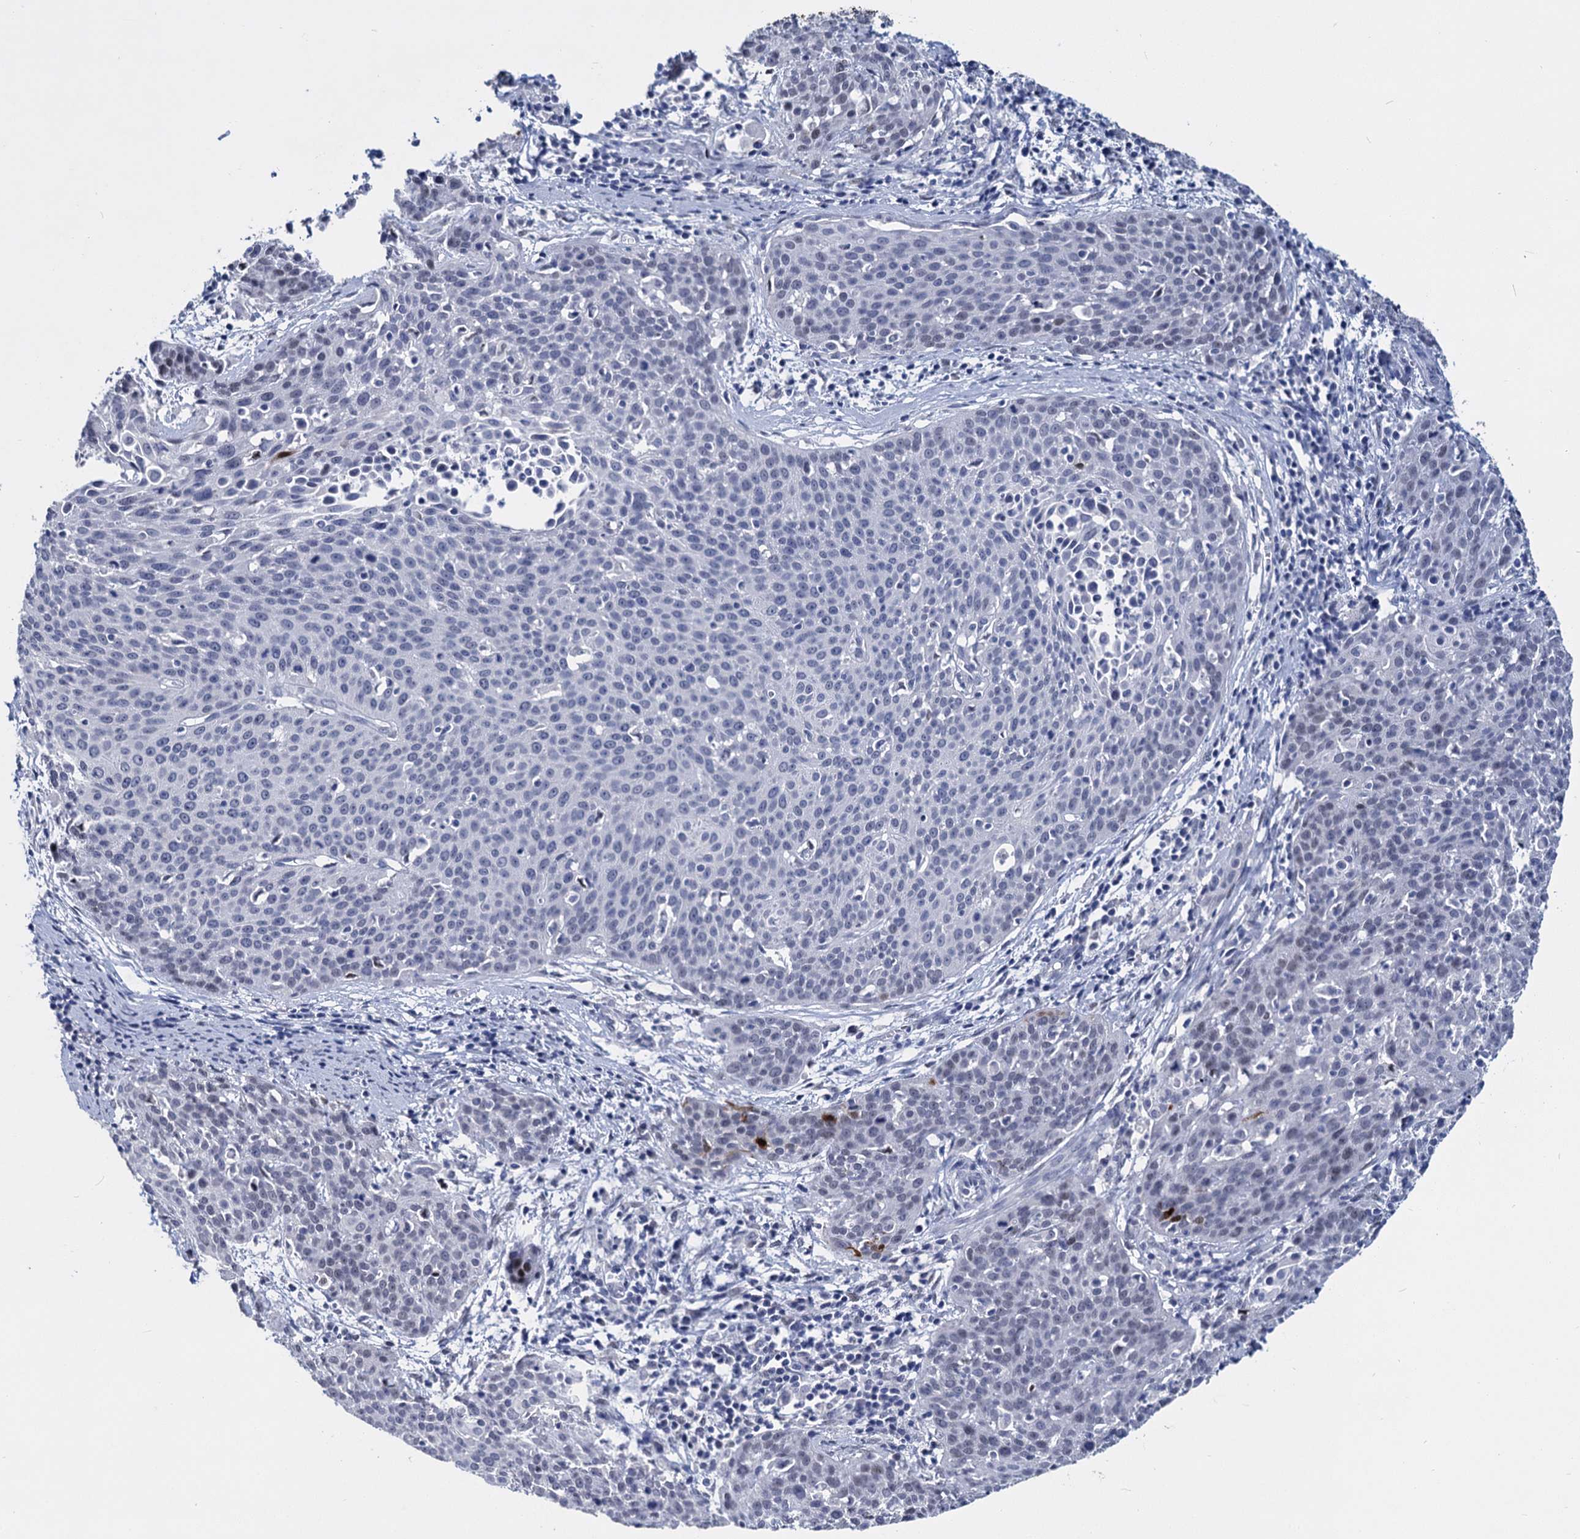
{"staining": {"intensity": "negative", "quantity": "none", "location": "none"}, "tissue": "cervical cancer", "cell_type": "Tumor cells", "image_type": "cancer", "snomed": [{"axis": "morphology", "description": "Squamous cell carcinoma, NOS"}, {"axis": "topography", "description": "Cervix"}], "caption": "Micrograph shows no significant protein expression in tumor cells of cervical squamous cell carcinoma.", "gene": "MAGEA4", "patient": {"sex": "female", "age": 38}}